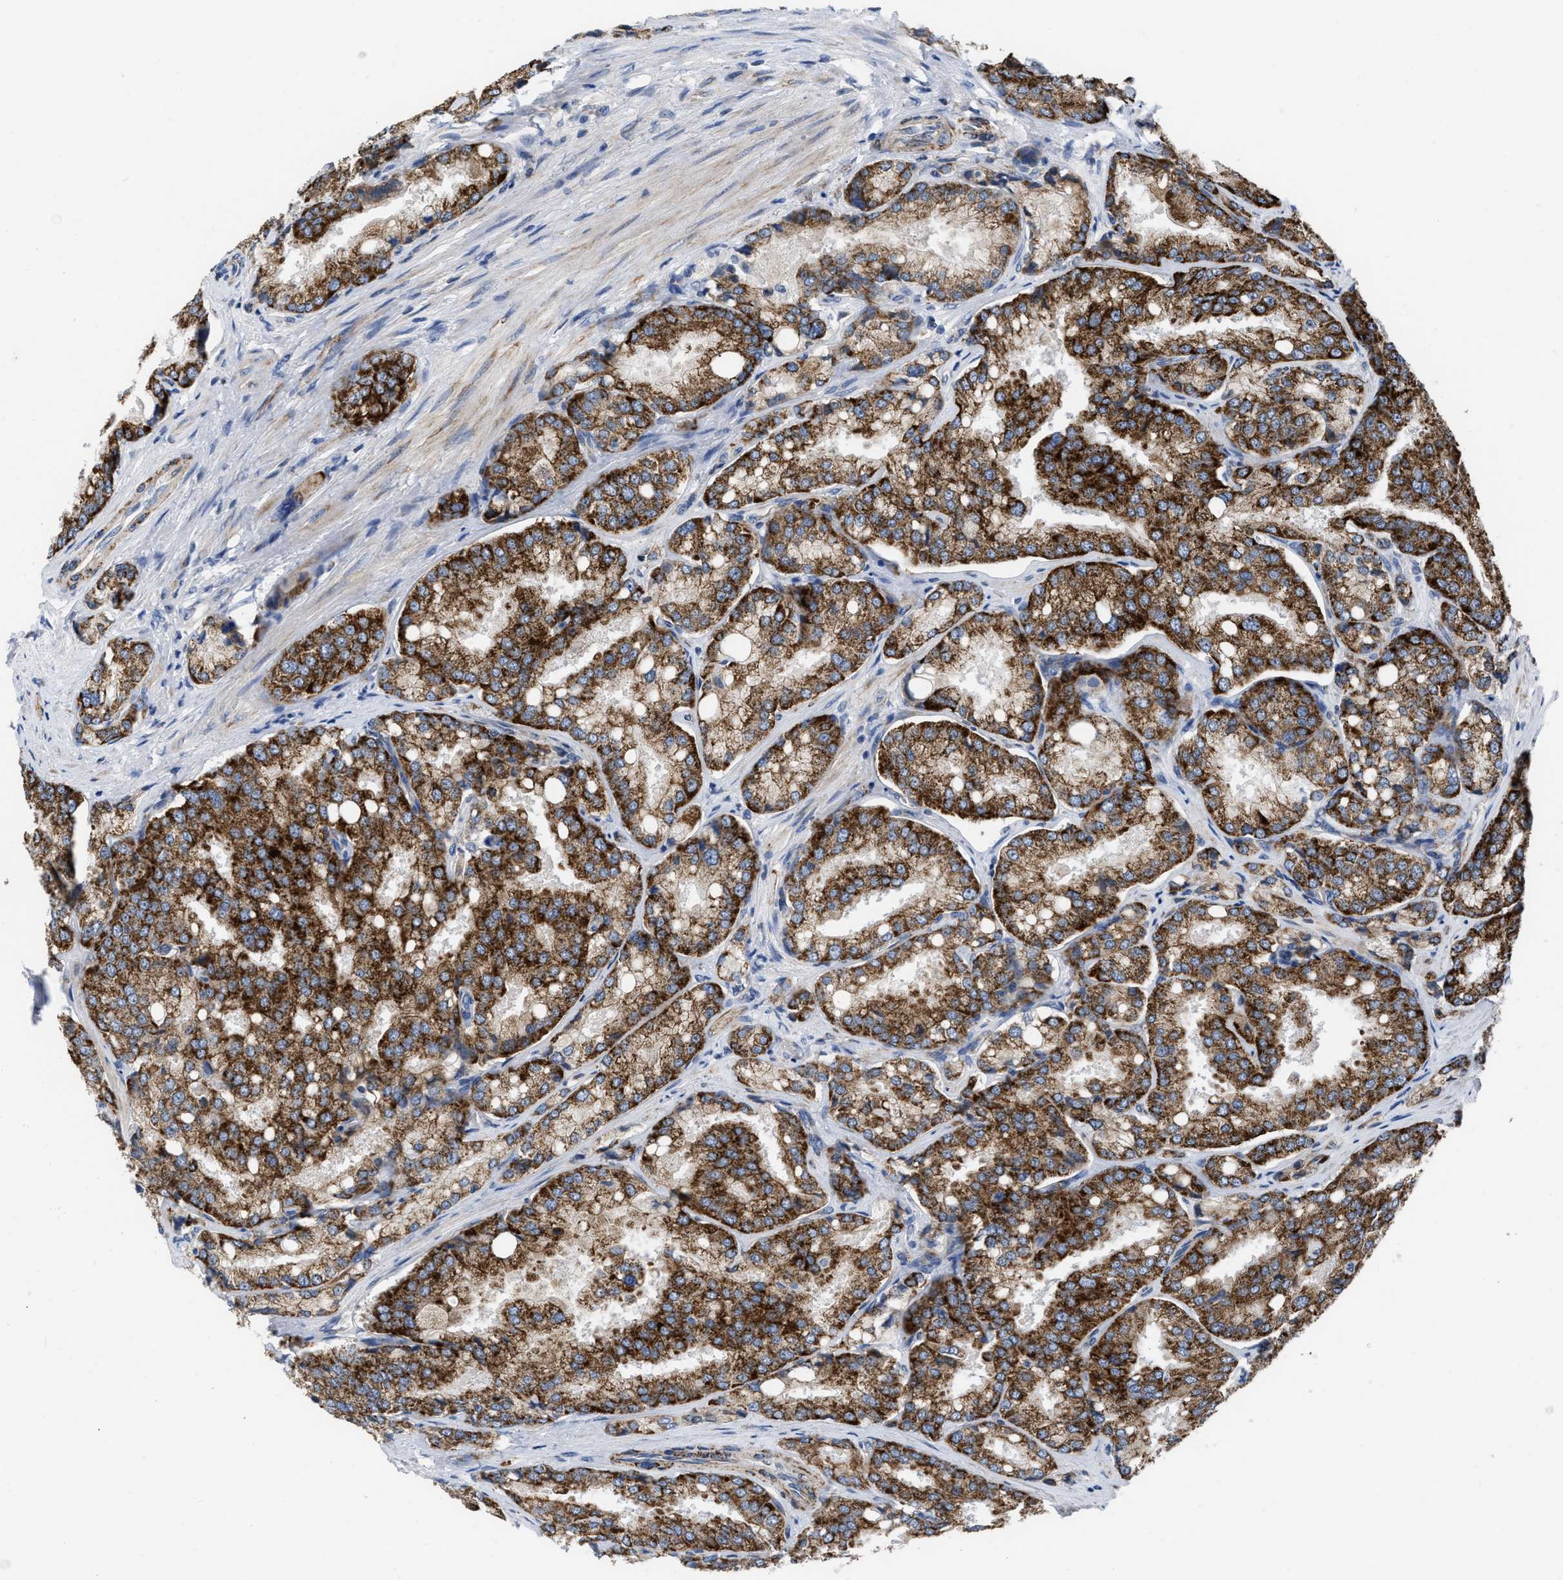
{"staining": {"intensity": "strong", "quantity": ">75%", "location": "cytoplasmic/membranous"}, "tissue": "prostate cancer", "cell_type": "Tumor cells", "image_type": "cancer", "snomed": [{"axis": "morphology", "description": "Adenocarcinoma, High grade"}, {"axis": "topography", "description": "Prostate"}], "caption": "Adenocarcinoma (high-grade) (prostate) stained for a protein demonstrates strong cytoplasmic/membranous positivity in tumor cells.", "gene": "AKAP1", "patient": {"sex": "male", "age": 50}}